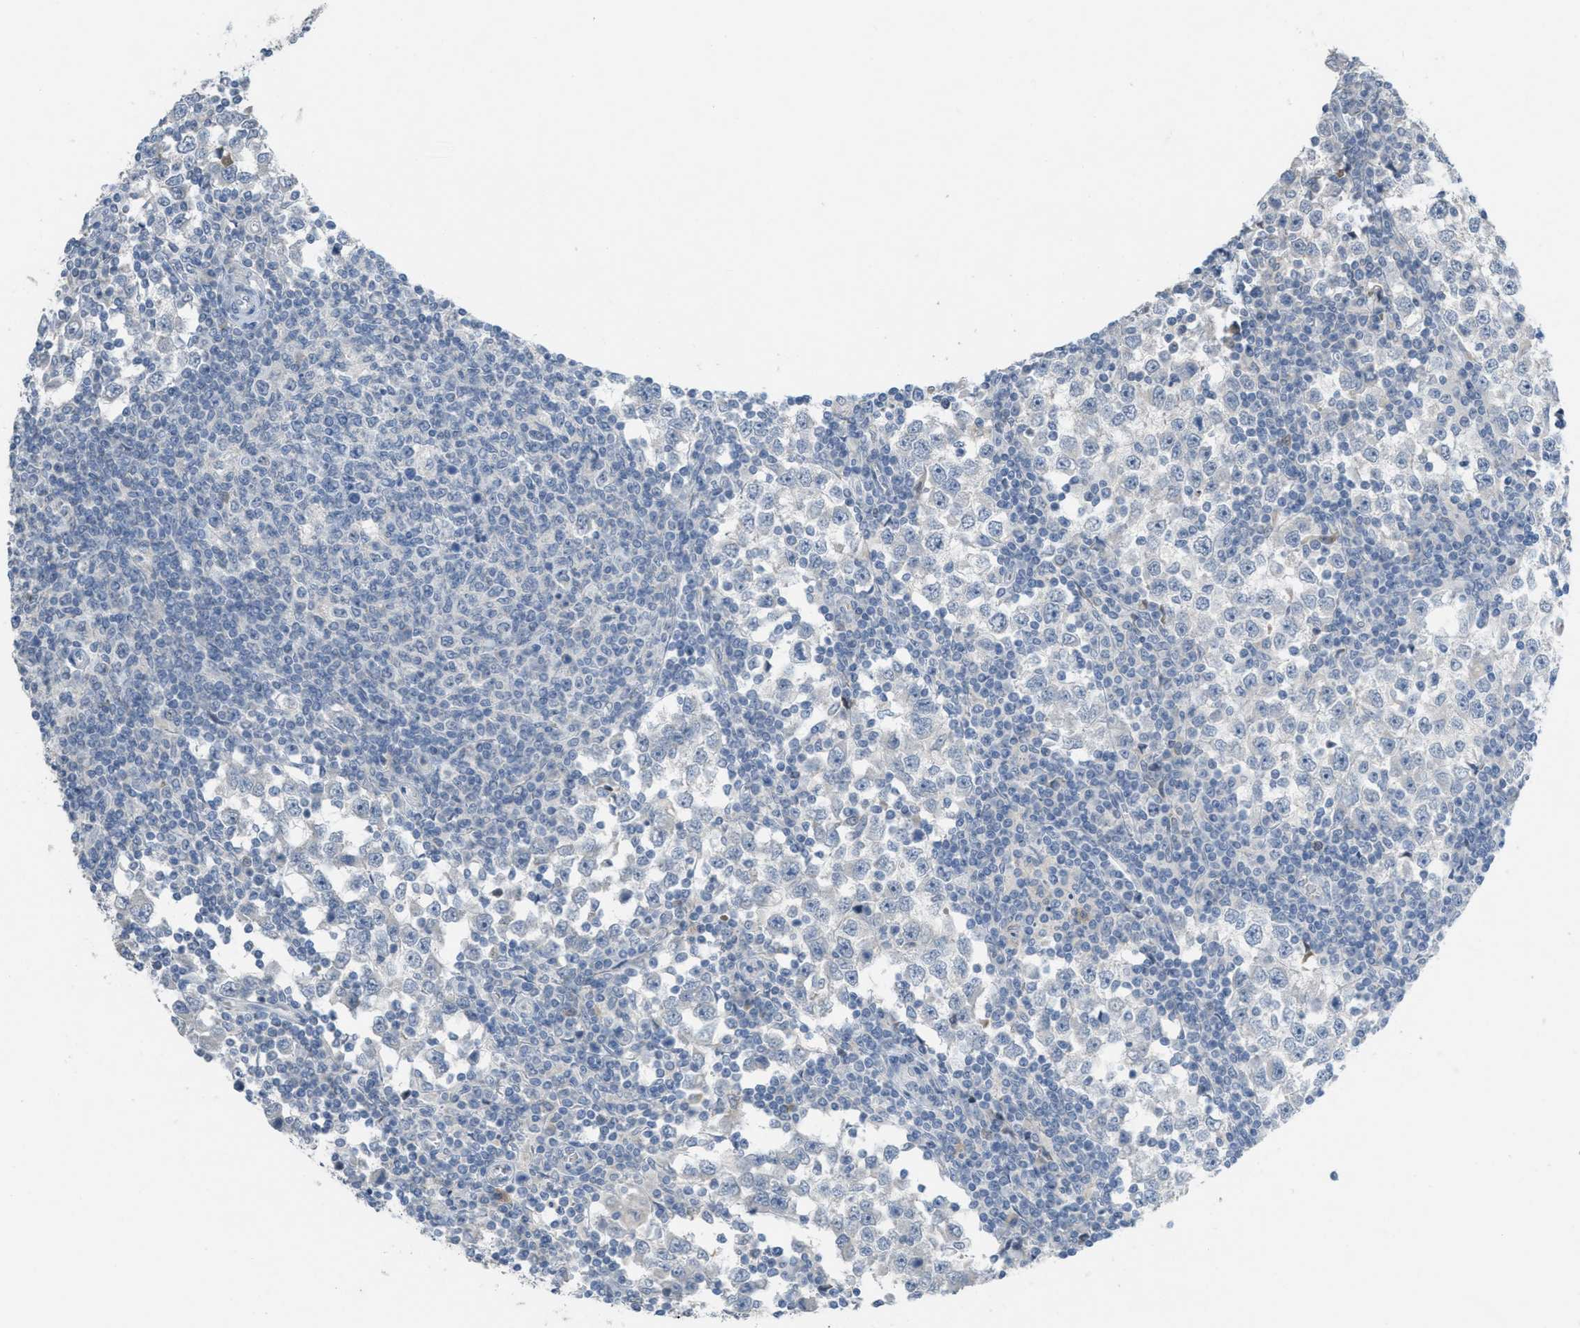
{"staining": {"intensity": "negative", "quantity": "none", "location": "none"}, "tissue": "testis cancer", "cell_type": "Tumor cells", "image_type": "cancer", "snomed": [{"axis": "morphology", "description": "Seminoma, NOS"}, {"axis": "topography", "description": "Testis"}], "caption": "DAB immunohistochemical staining of testis cancer (seminoma) reveals no significant expression in tumor cells.", "gene": "TXNDC2", "patient": {"sex": "male", "age": 65}}